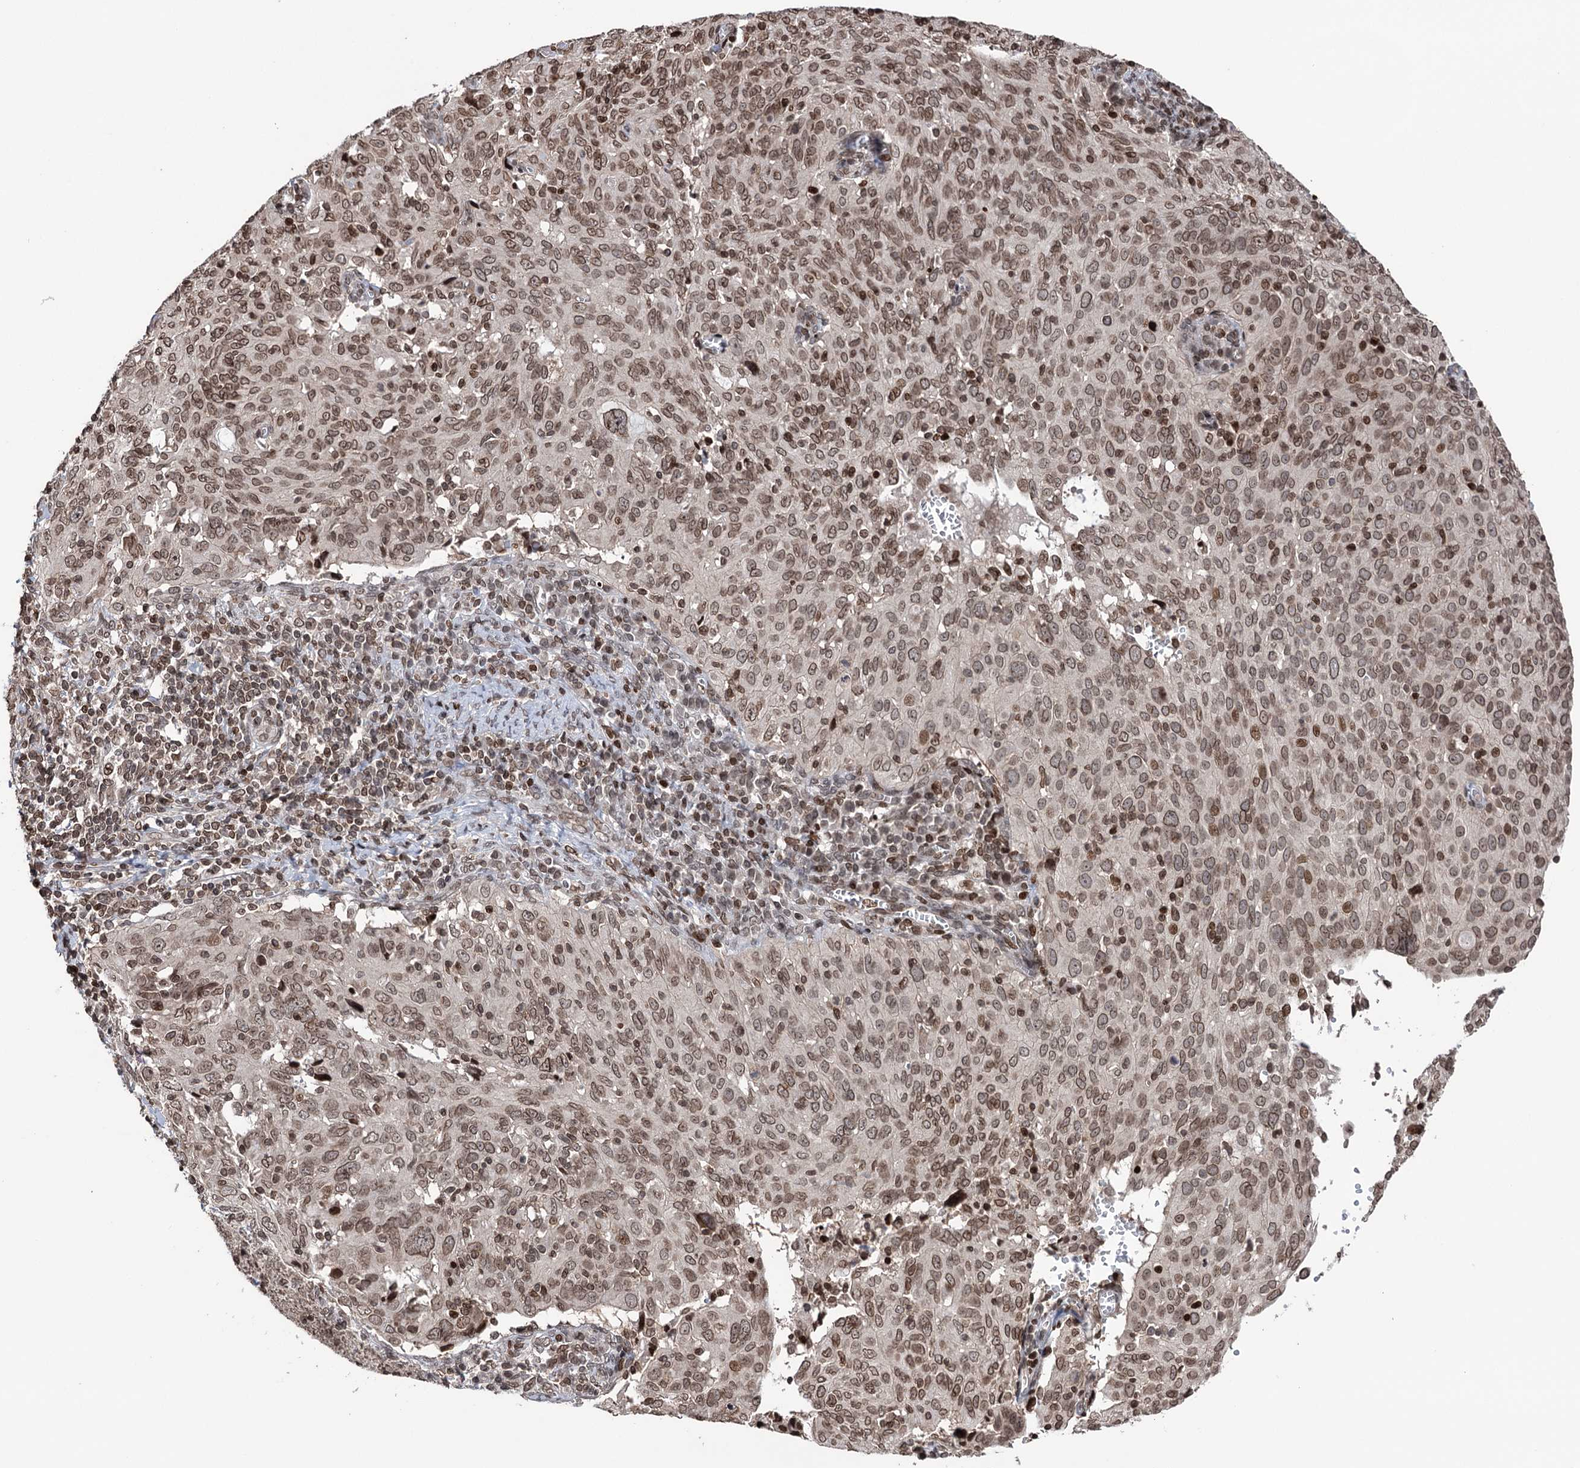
{"staining": {"intensity": "moderate", "quantity": ">75%", "location": "nuclear"}, "tissue": "cervical cancer", "cell_type": "Tumor cells", "image_type": "cancer", "snomed": [{"axis": "morphology", "description": "Squamous cell carcinoma, NOS"}, {"axis": "topography", "description": "Cervix"}], "caption": "This image exhibits immunohistochemistry staining of human cervical cancer (squamous cell carcinoma), with medium moderate nuclear staining in about >75% of tumor cells.", "gene": "CCDC77", "patient": {"sex": "female", "age": 31}}